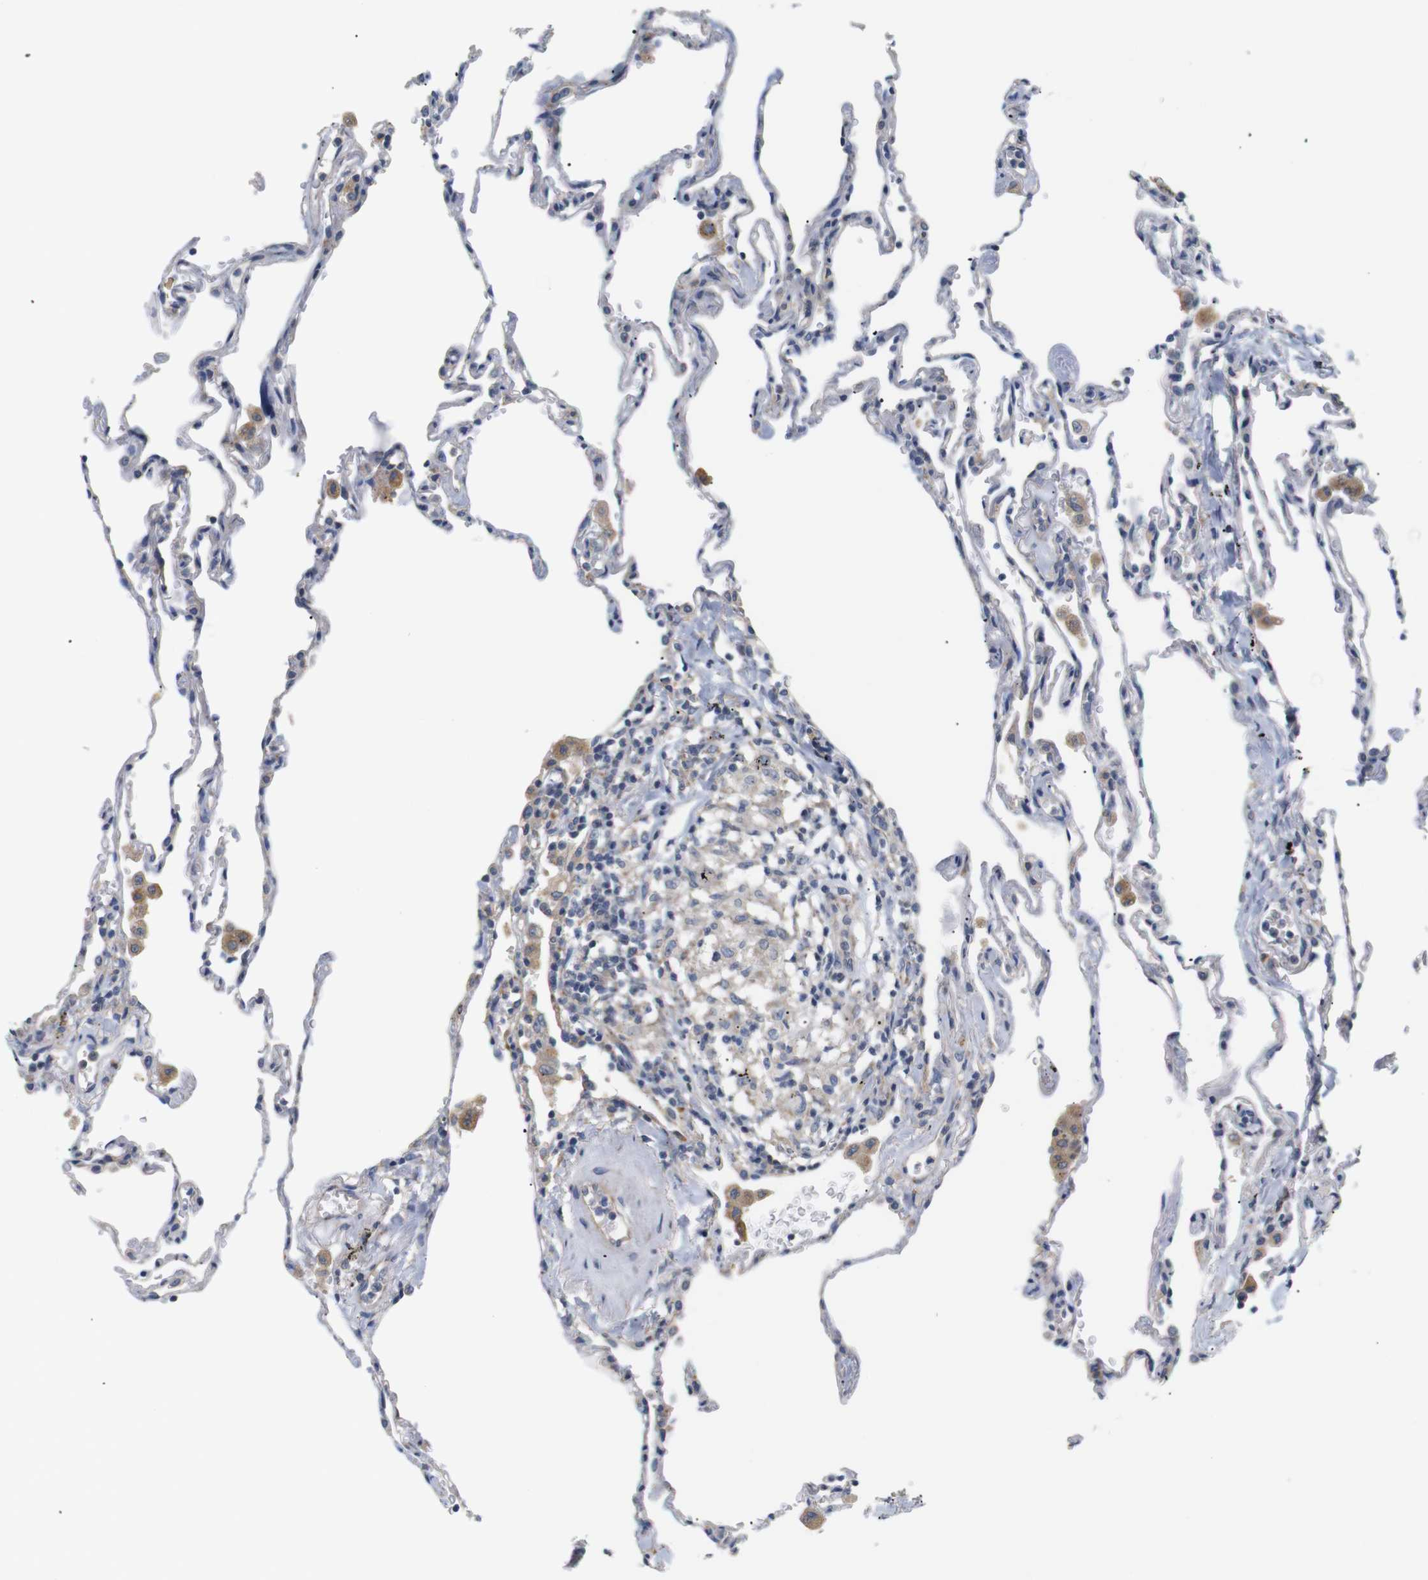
{"staining": {"intensity": "moderate", "quantity": "<25%", "location": "cytoplasmic/membranous"}, "tissue": "lung", "cell_type": "Alveolar cells", "image_type": "normal", "snomed": [{"axis": "morphology", "description": "Normal tissue, NOS"}, {"axis": "topography", "description": "Lung"}], "caption": "This histopathology image reveals IHC staining of normal human lung, with low moderate cytoplasmic/membranous positivity in about <25% of alveolar cells.", "gene": "TRIM5", "patient": {"sex": "male", "age": 59}}